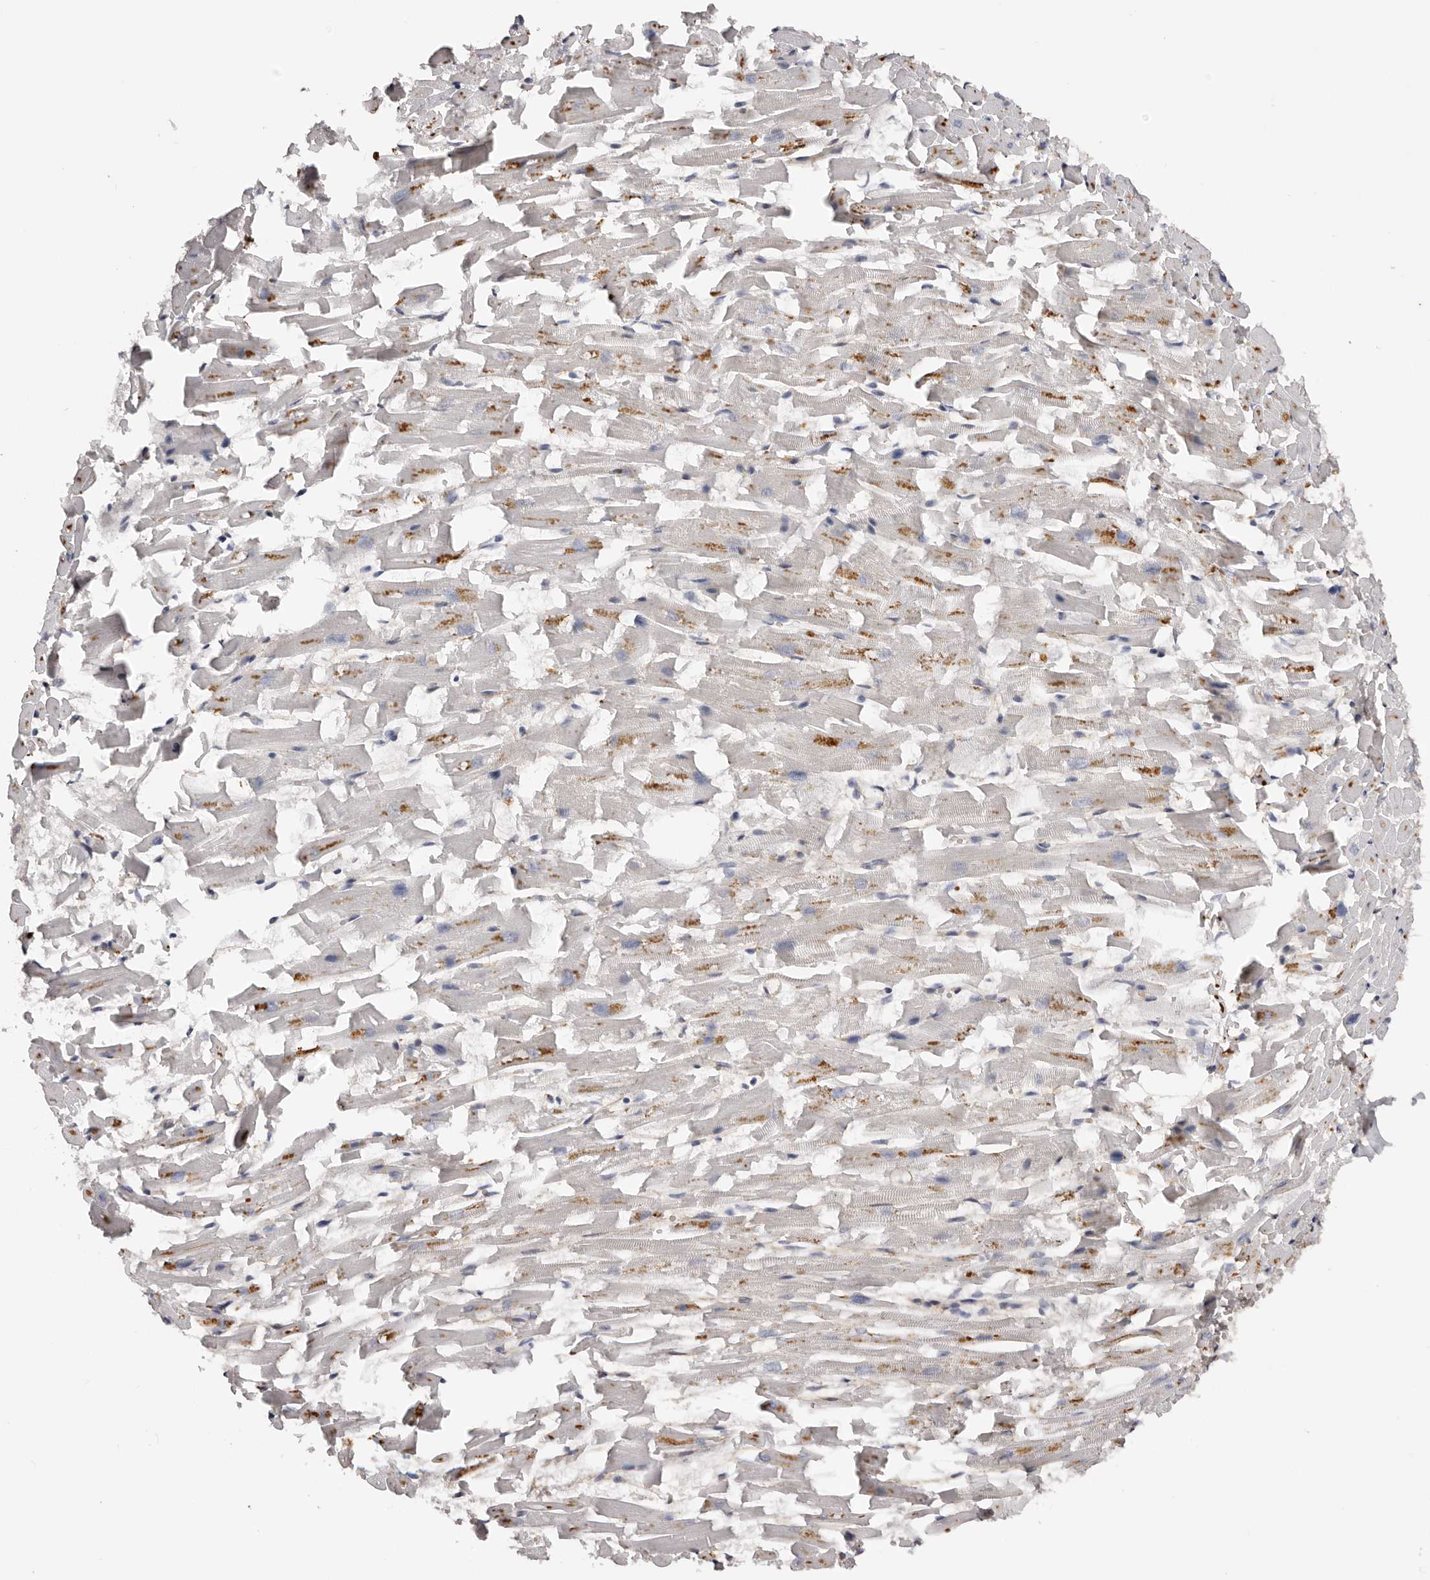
{"staining": {"intensity": "moderate", "quantity": "<25%", "location": "cytoplasmic/membranous"}, "tissue": "heart muscle", "cell_type": "Cardiomyocytes", "image_type": "normal", "snomed": [{"axis": "morphology", "description": "Normal tissue, NOS"}, {"axis": "topography", "description": "Heart"}], "caption": "DAB immunohistochemical staining of benign human heart muscle displays moderate cytoplasmic/membranous protein positivity in approximately <25% of cardiomyocytes.", "gene": "DMRT2", "patient": {"sex": "female", "age": 64}}